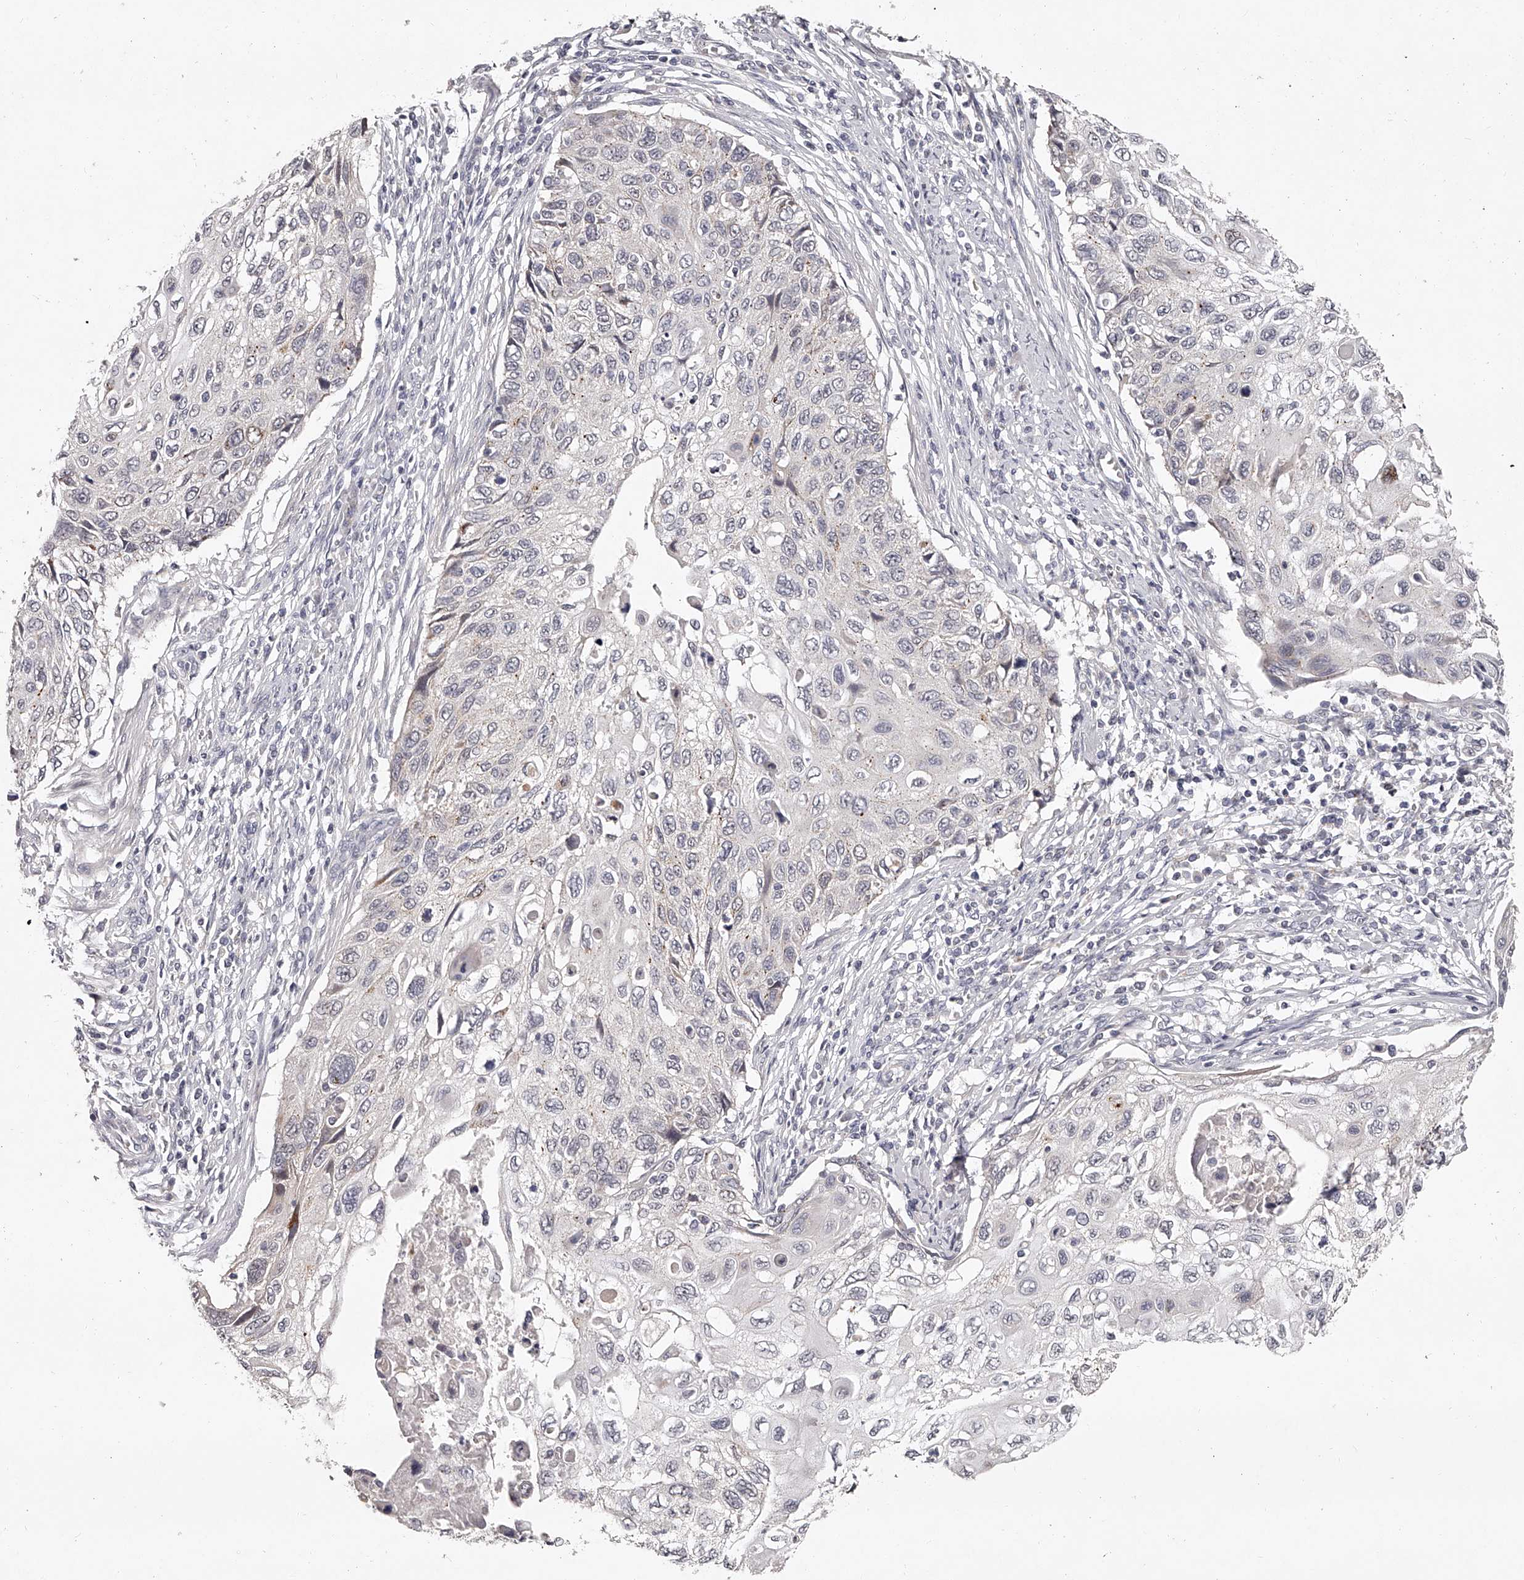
{"staining": {"intensity": "negative", "quantity": "none", "location": "none"}, "tissue": "cervical cancer", "cell_type": "Tumor cells", "image_type": "cancer", "snomed": [{"axis": "morphology", "description": "Squamous cell carcinoma, NOS"}, {"axis": "topography", "description": "Cervix"}], "caption": "Tumor cells show no significant protein expression in squamous cell carcinoma (cervical).", "gene": "NT5DC1", "patient": {"sex": "female", "age": 70}}